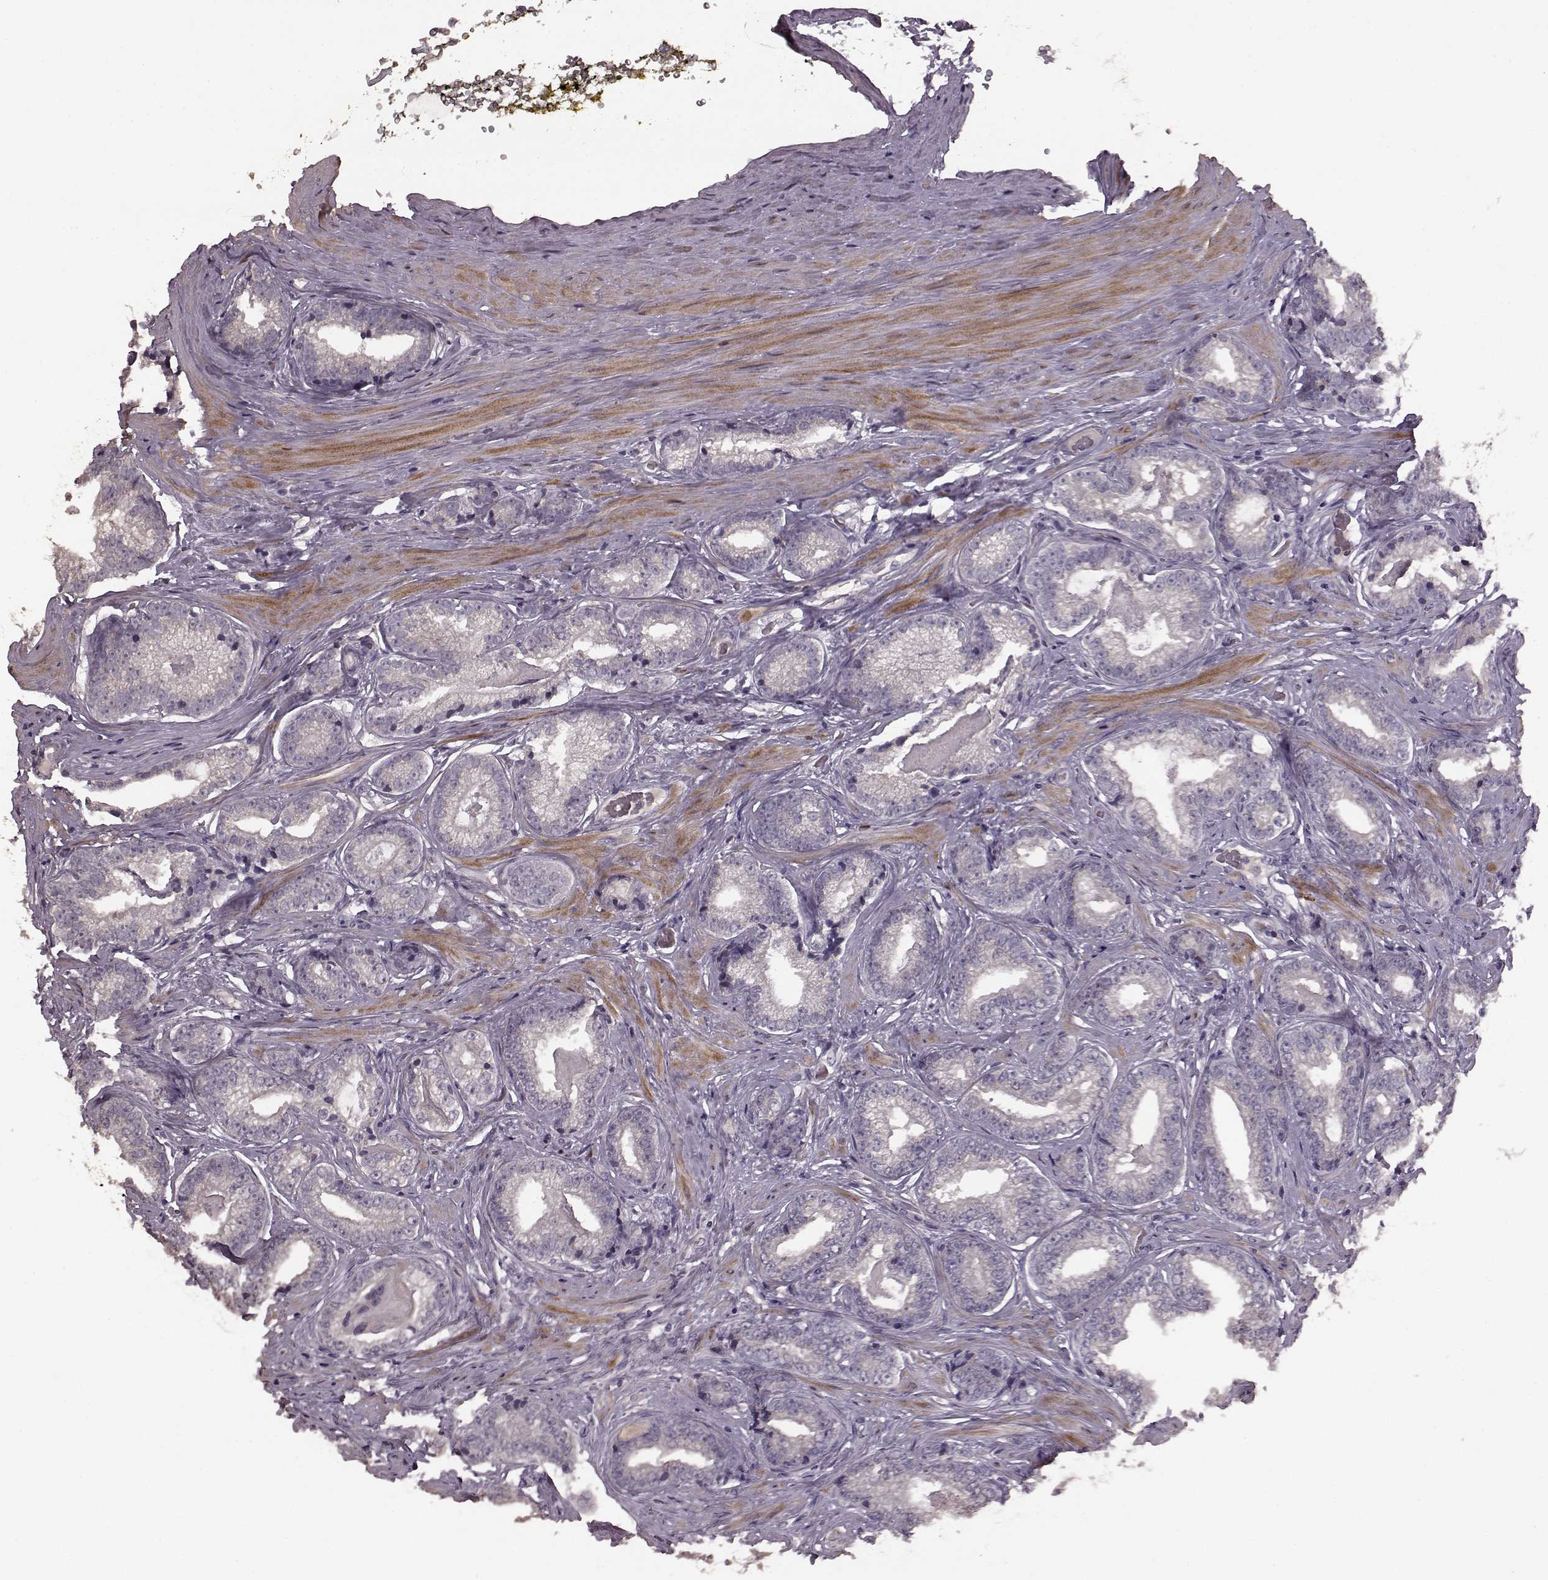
{"staining": {"intensity": "negative", "quantity": "none", "location": "none"}, "tissue": "prostate cancer", "cell_type": "Tumor cells", "image_type": "cancer", "snomed": [{"axis": "morphology", "description": "Adenocarcinoma, Low grade"}, {"axis": "topography", "description": "Prostate"}], "caption": "A high-resolution image shows immunohistochemistry staining of prostate cancer, which exhibits no significant positivity in tumor cells. (Brightfield microscopy of DAB (3,3'-diaminobenzidine) immunohistochemistry (IHC) at high magnification).", "gene": "SLC52A3", "patient": {"sex": "male", "age": 61}}